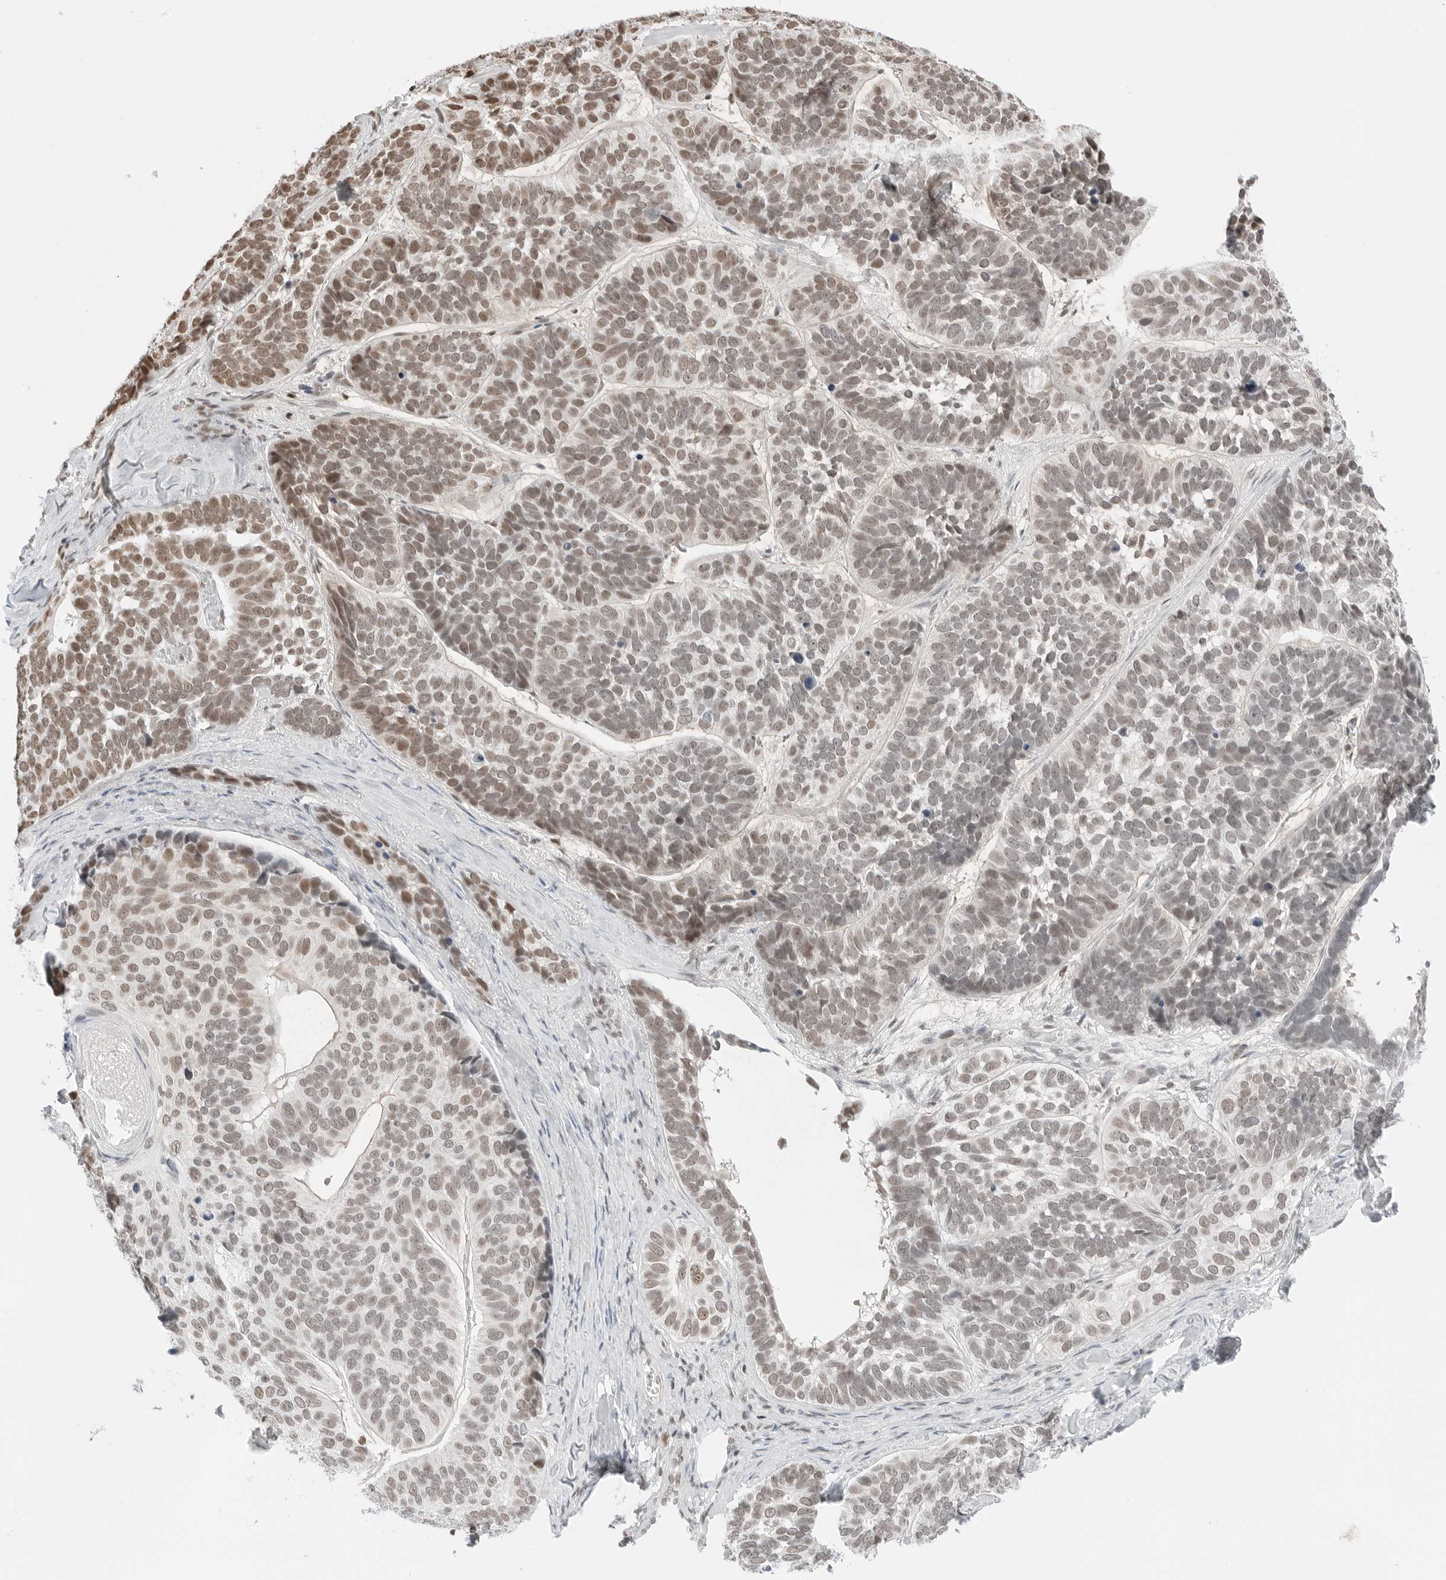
{"staining": {"intensity": "weak", "quantity": "25%-75%", "location": "nuclear"}, "tissue": "skin cancer", "cell_type": "Tumor cells", "image_type": "cancer", "snomed": [{"axis": "morphology", "description": "Basal cell carcinoma"}, {"axis": "topography", "description": "Skin"}], "caption": "Immunohistochemistry (DAB) staining of skin basal cell carcinoma shows weak nuclear protein positivity in about 25%-75% of tumor cells. (DAB IHC, brown staining for protein, blue staining for nuclei).", "gene": "CRTC2", "patient": {"sex": "male", "age": 62}}